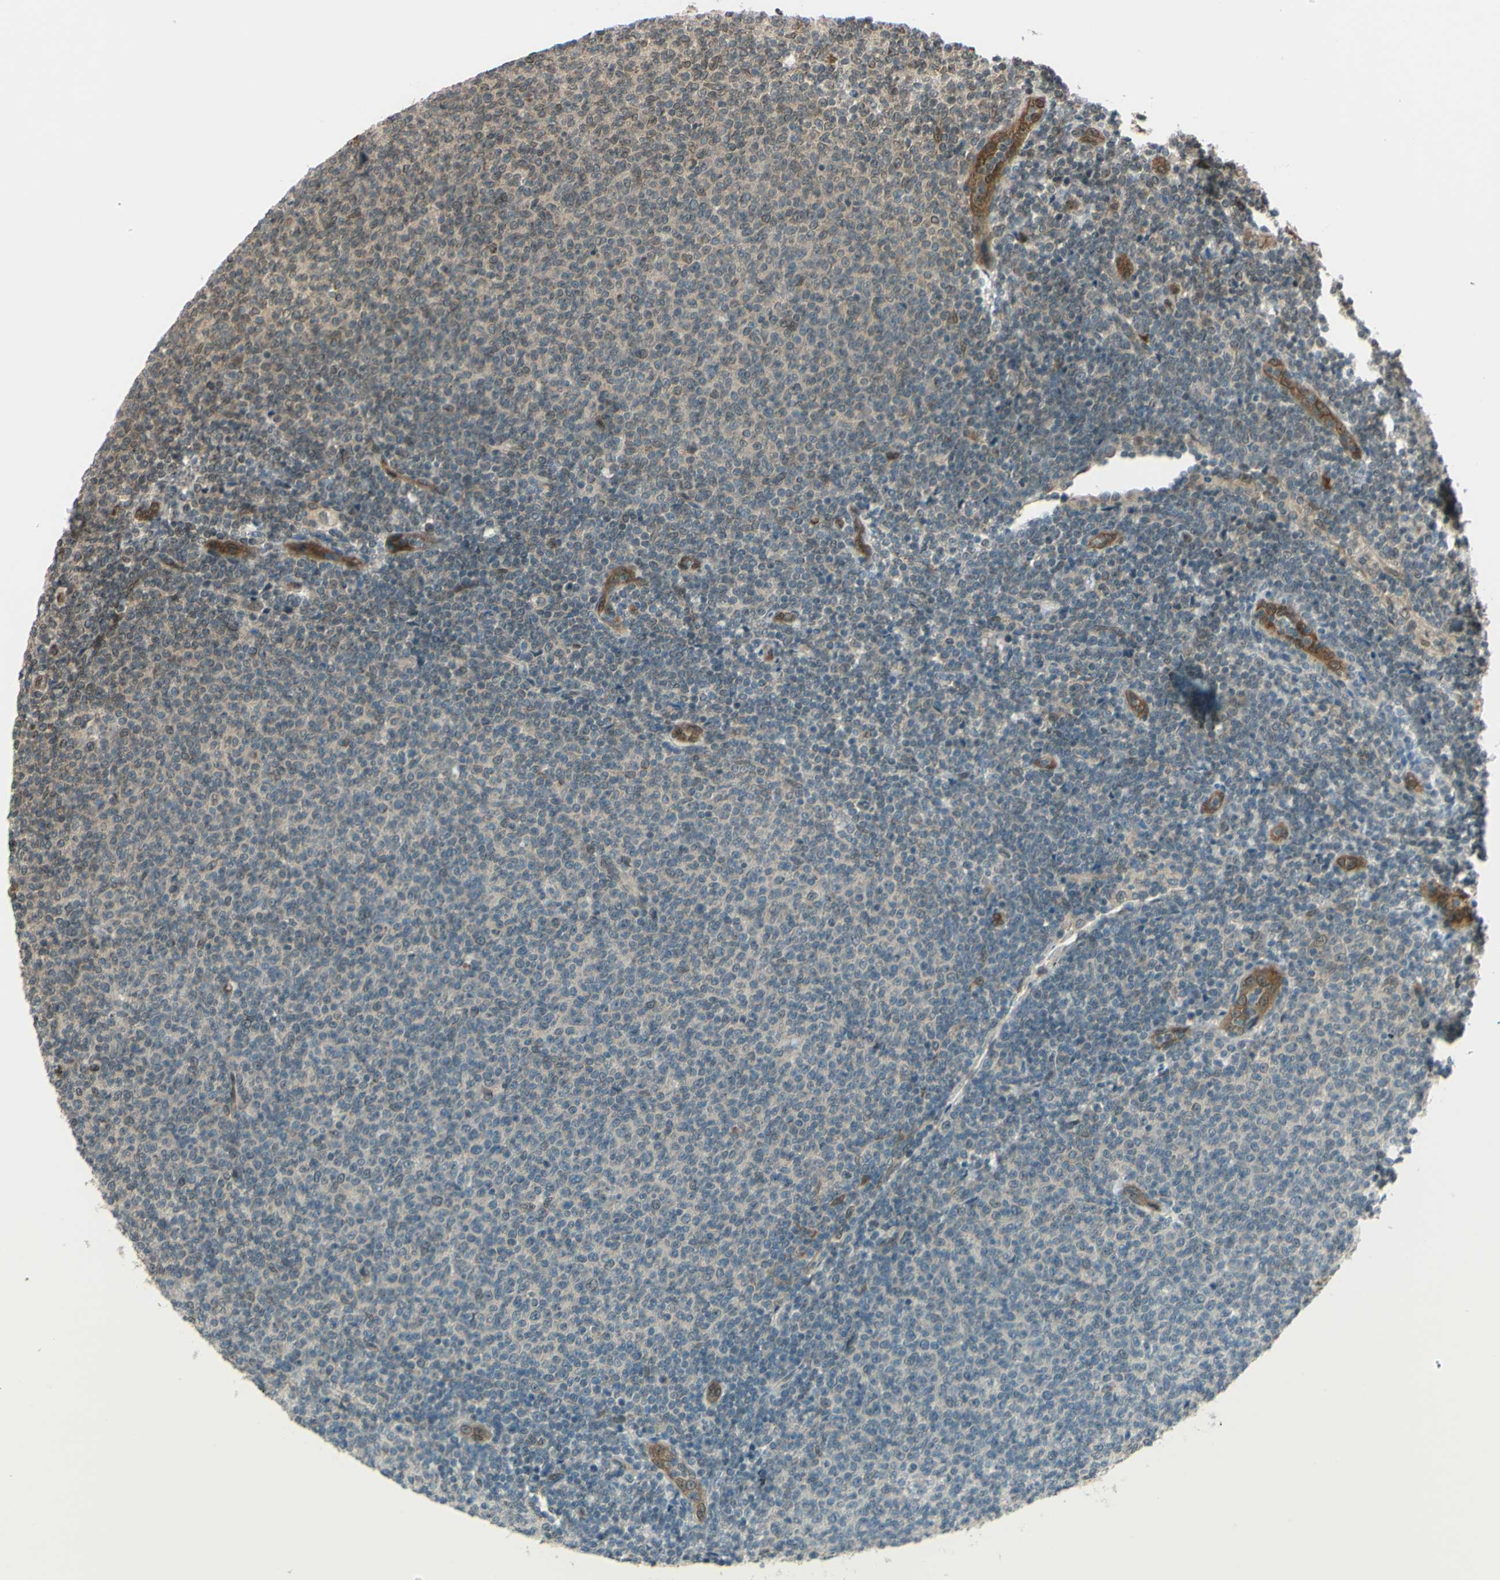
{"staining": {"intensity": "negative", "quantity": "none", "location": "none"}, "tissue": "lymphoma", "cell_type": "Tumor cells", "image_type": "cancer", "snomed": [{"axis": "morphology", "description": "Malignant lymphoma, non-Hodgkin's type, Low grade"}, {"axis": "topography", "description": "Lymph node"}], "caption": "Immunohistochemistry (IHC) of human low-grade malignant lymphoma, non-Hodgkin's type demonstrates no positivity in tumor cells.", "gene": "MLF2", "patient": {"sex": "male", "age": 66}}